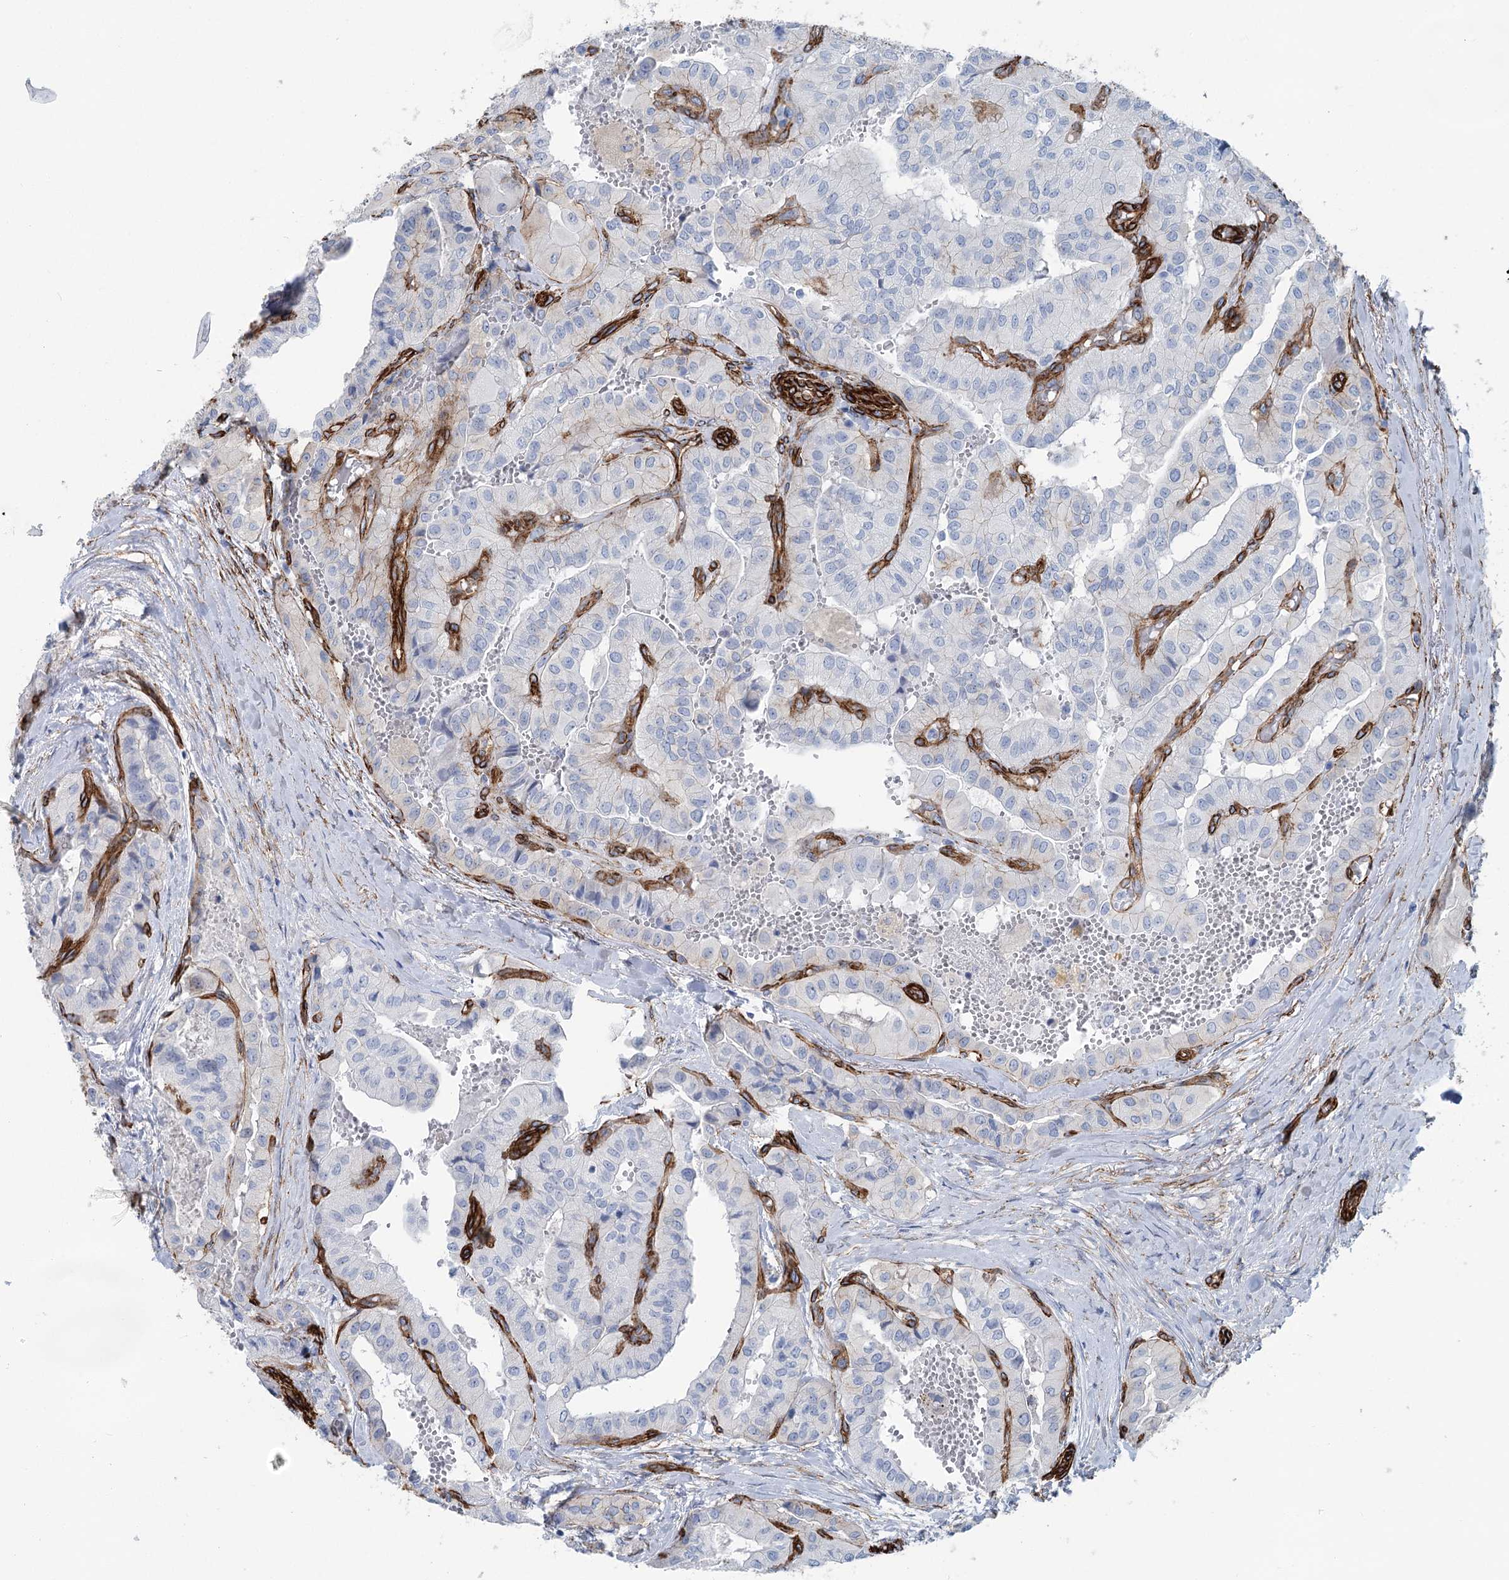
{"staining": {"intensity": "moderate", "quantity": "<25%", "location": "cytoplasmic/membranous"}, "tissue": "thyroid cancer", "cell_type": "Tumor cells", "image_type": "cancer", "snomed": [{"axis": "morphology", "description": "Papillary adenocarcinoma, NOS"}, {"axis": "topography", "description": "Thyroid gland"}], "caption": "Immunohistochemical staining of thyroid cancer (papillary adenocarcinoma) reveals low levels of moderate cytoplasmic/membranous expression in about <25% of tumor cells.", "gene": "IQSEC1", "patient": {"sex": "female", "age": 59}}